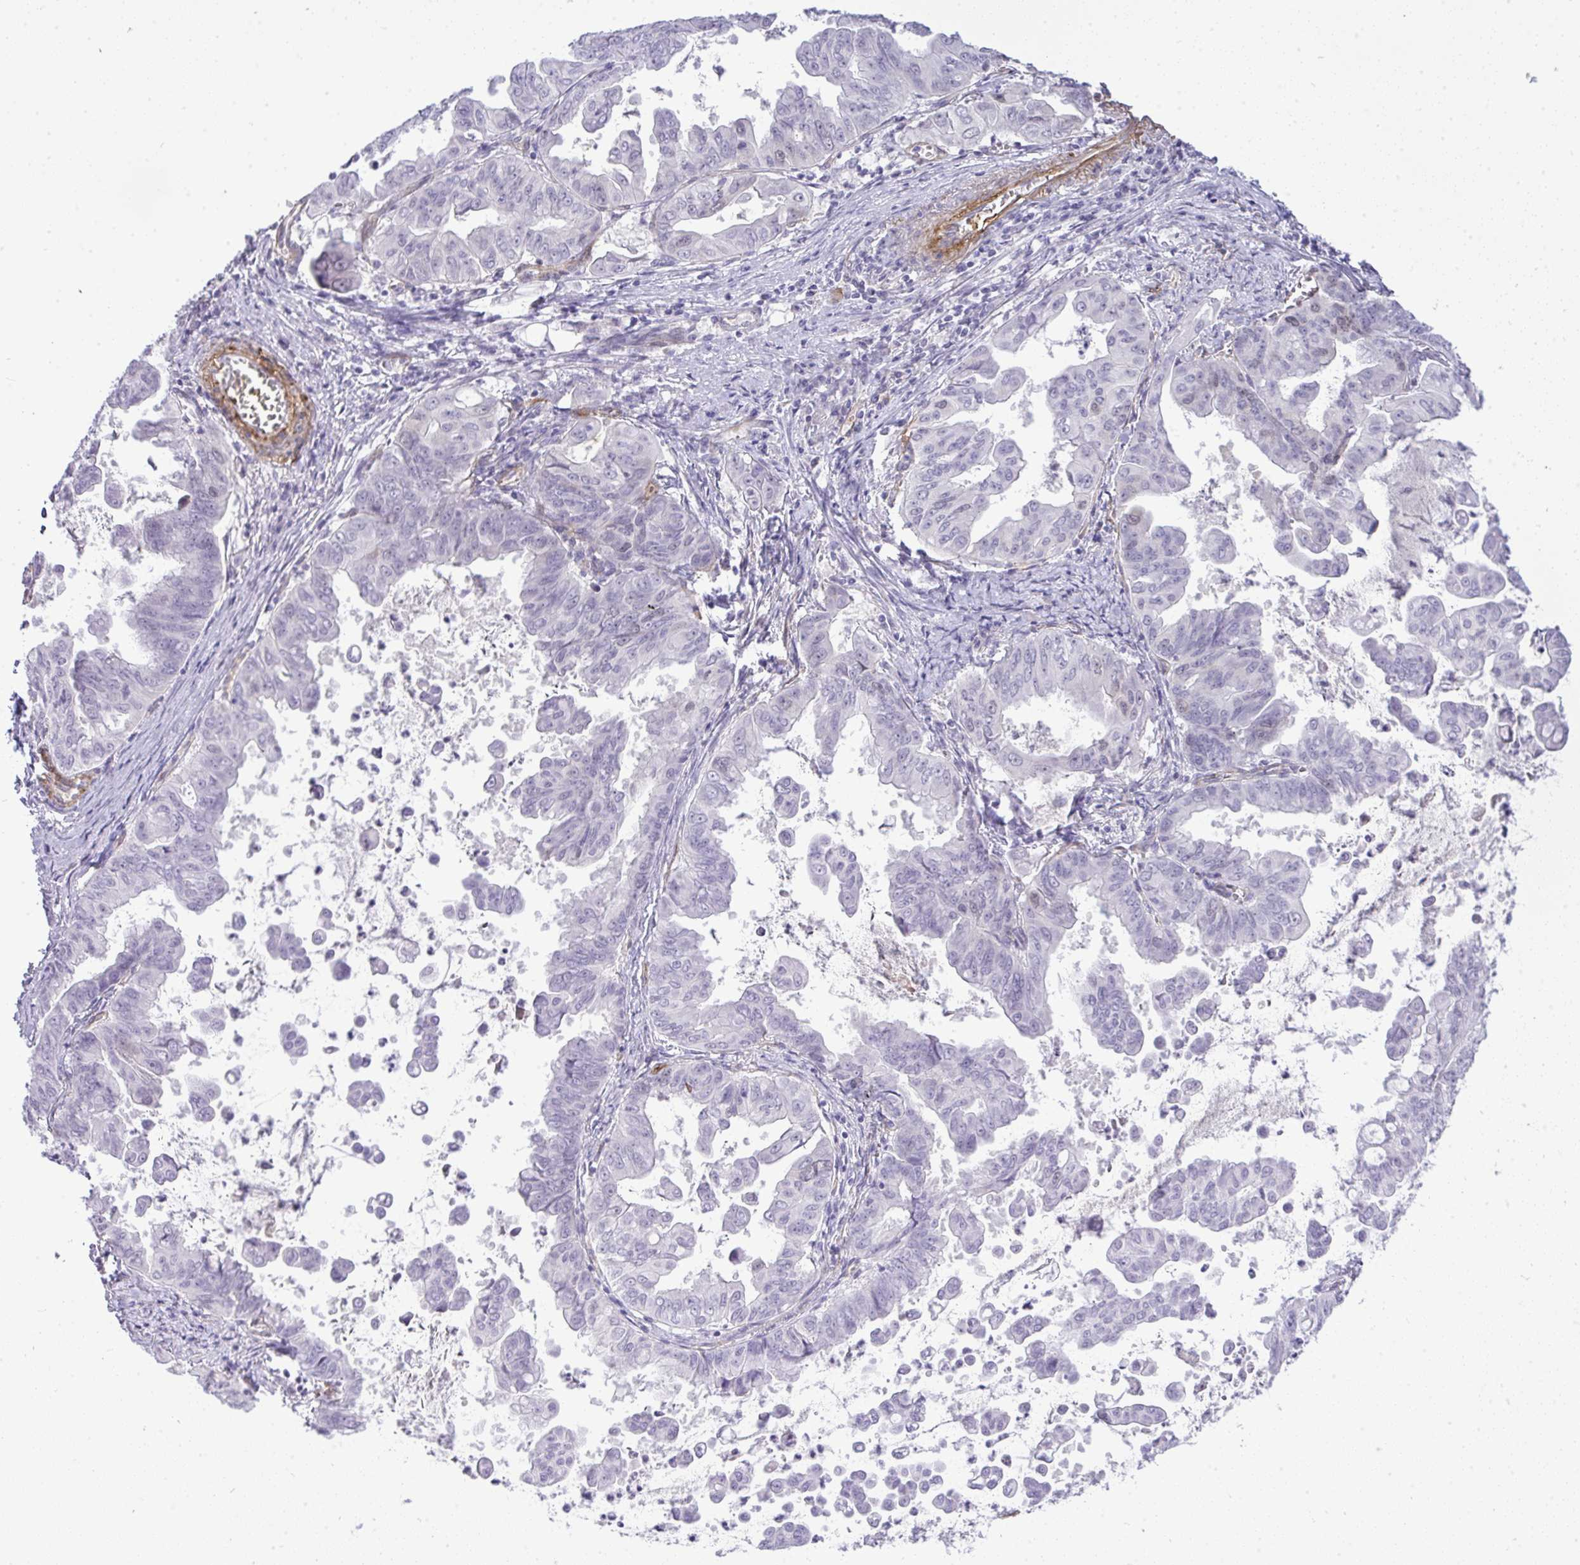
{"staining": {"intensity": "negative", "quantity": "none", "location": "none"}, "tissue": "stomach cancer", "cell_type": "Tumor cells", "image_type": "cancer", "snomed": [{"axis": "morphology", "description": "Adenocarcinoma, NOS"}, {"axis": "topography", "description": "Stomach, upper"}], "caption": "IHC of human stomach cancer (adenocarcinoma) shows no staining in tumor cells.", "gene": "UBE2S", "patient": {"sex": "male", "age": 80}}